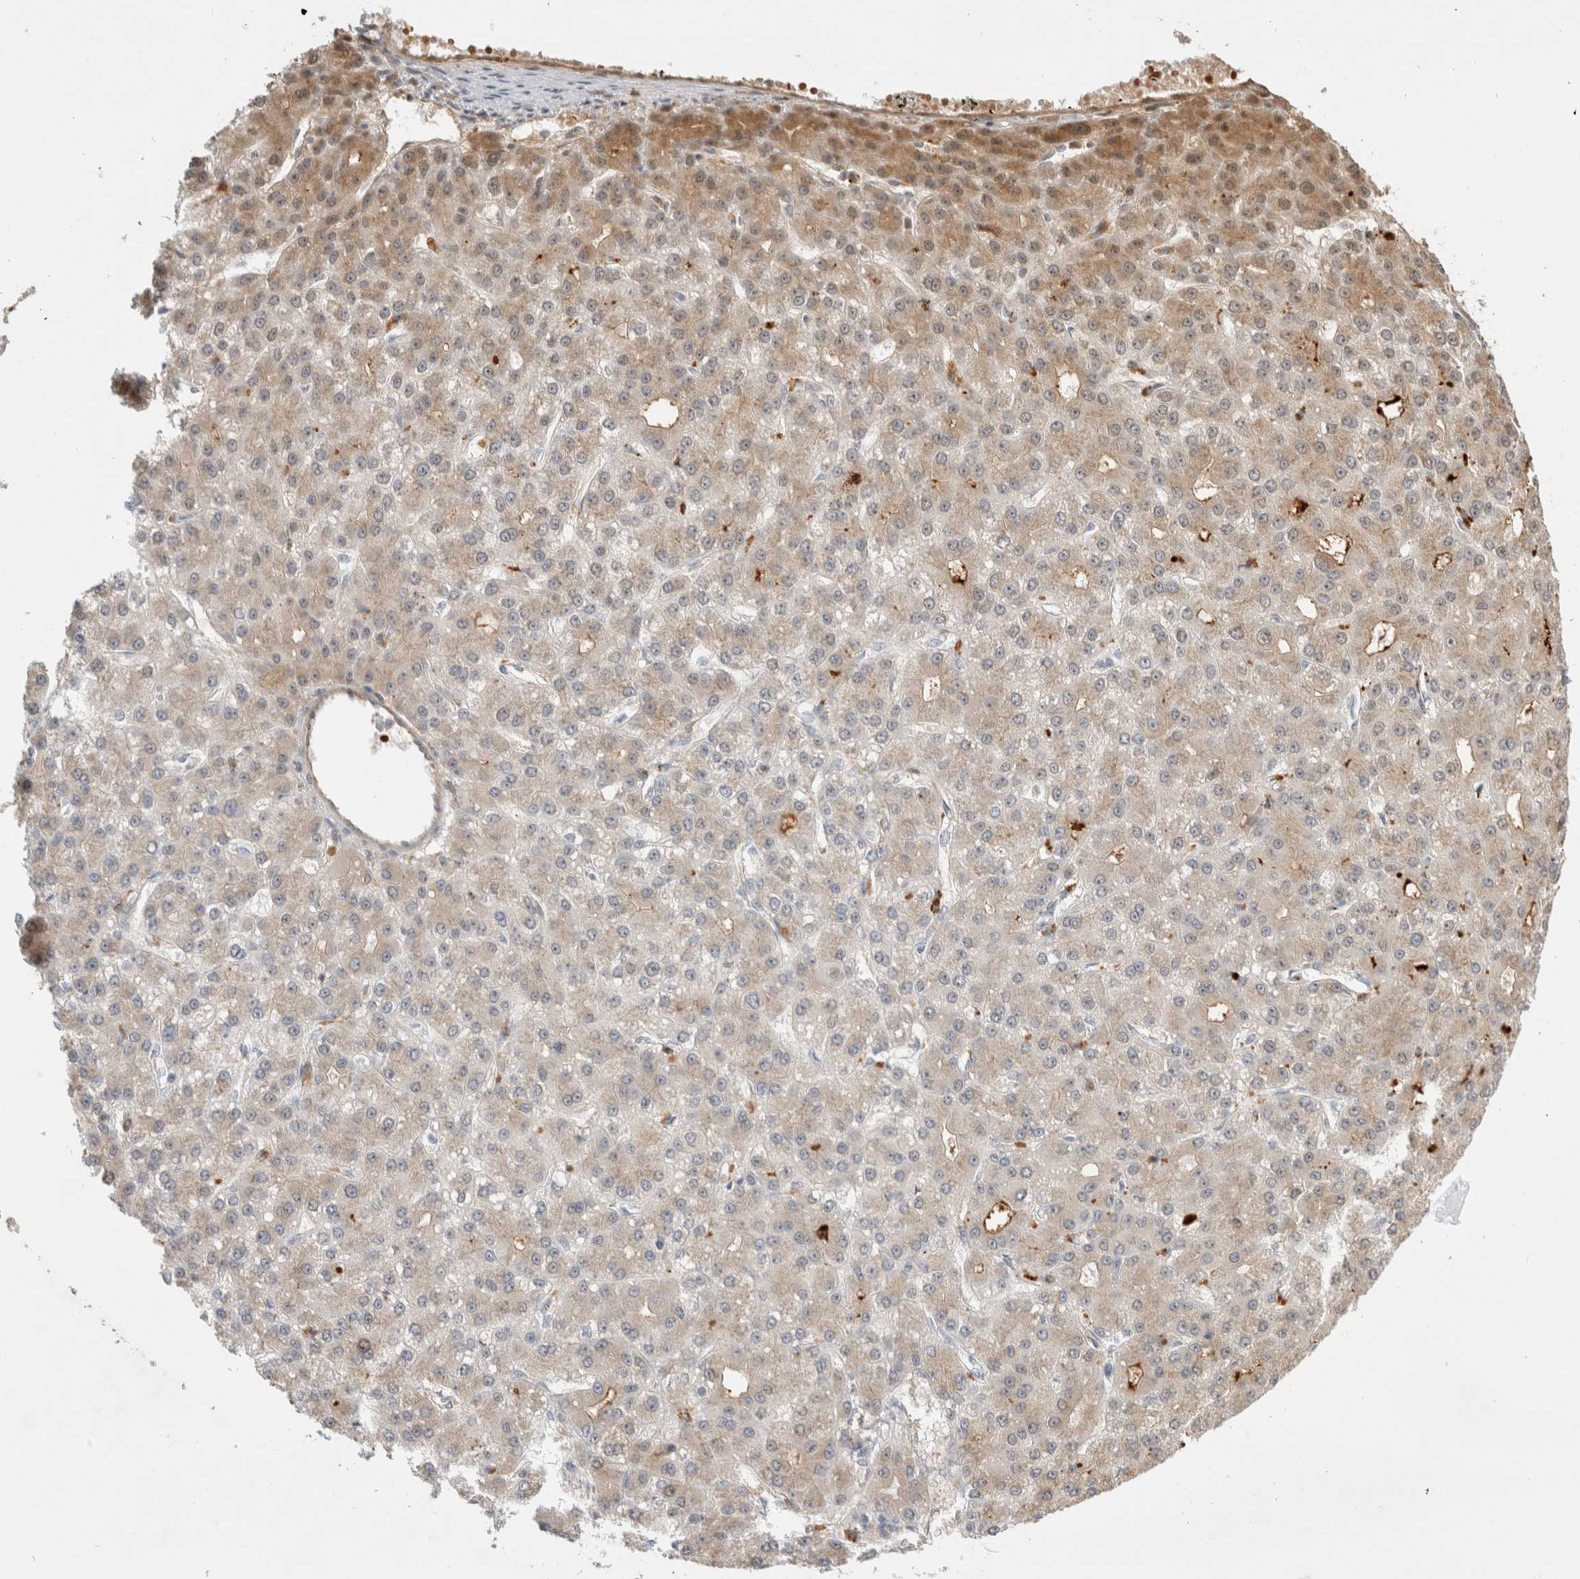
{"staining": {"intensity": "moderate", "quantity": "<25%", "location": "cytoplasmic/membranous"}, "tissue": "liver cancer", "cell_type": "Tumor cells", "image_type": "cancer", "snomed": [{"axis": "morphology", "description": "Carcinoma, Hepatocellular, NOS"}, {"axis": "topography", "description": "Liver"}], "caption": "Approximately <25% of tumor cells in liver cancer reveal moderate cytoplasmic/membranous protein positivity as visualized by brown immunohistochemical staining.", "gene": "OTUD6B", "patient": {"sex": "male", "age": 67}}